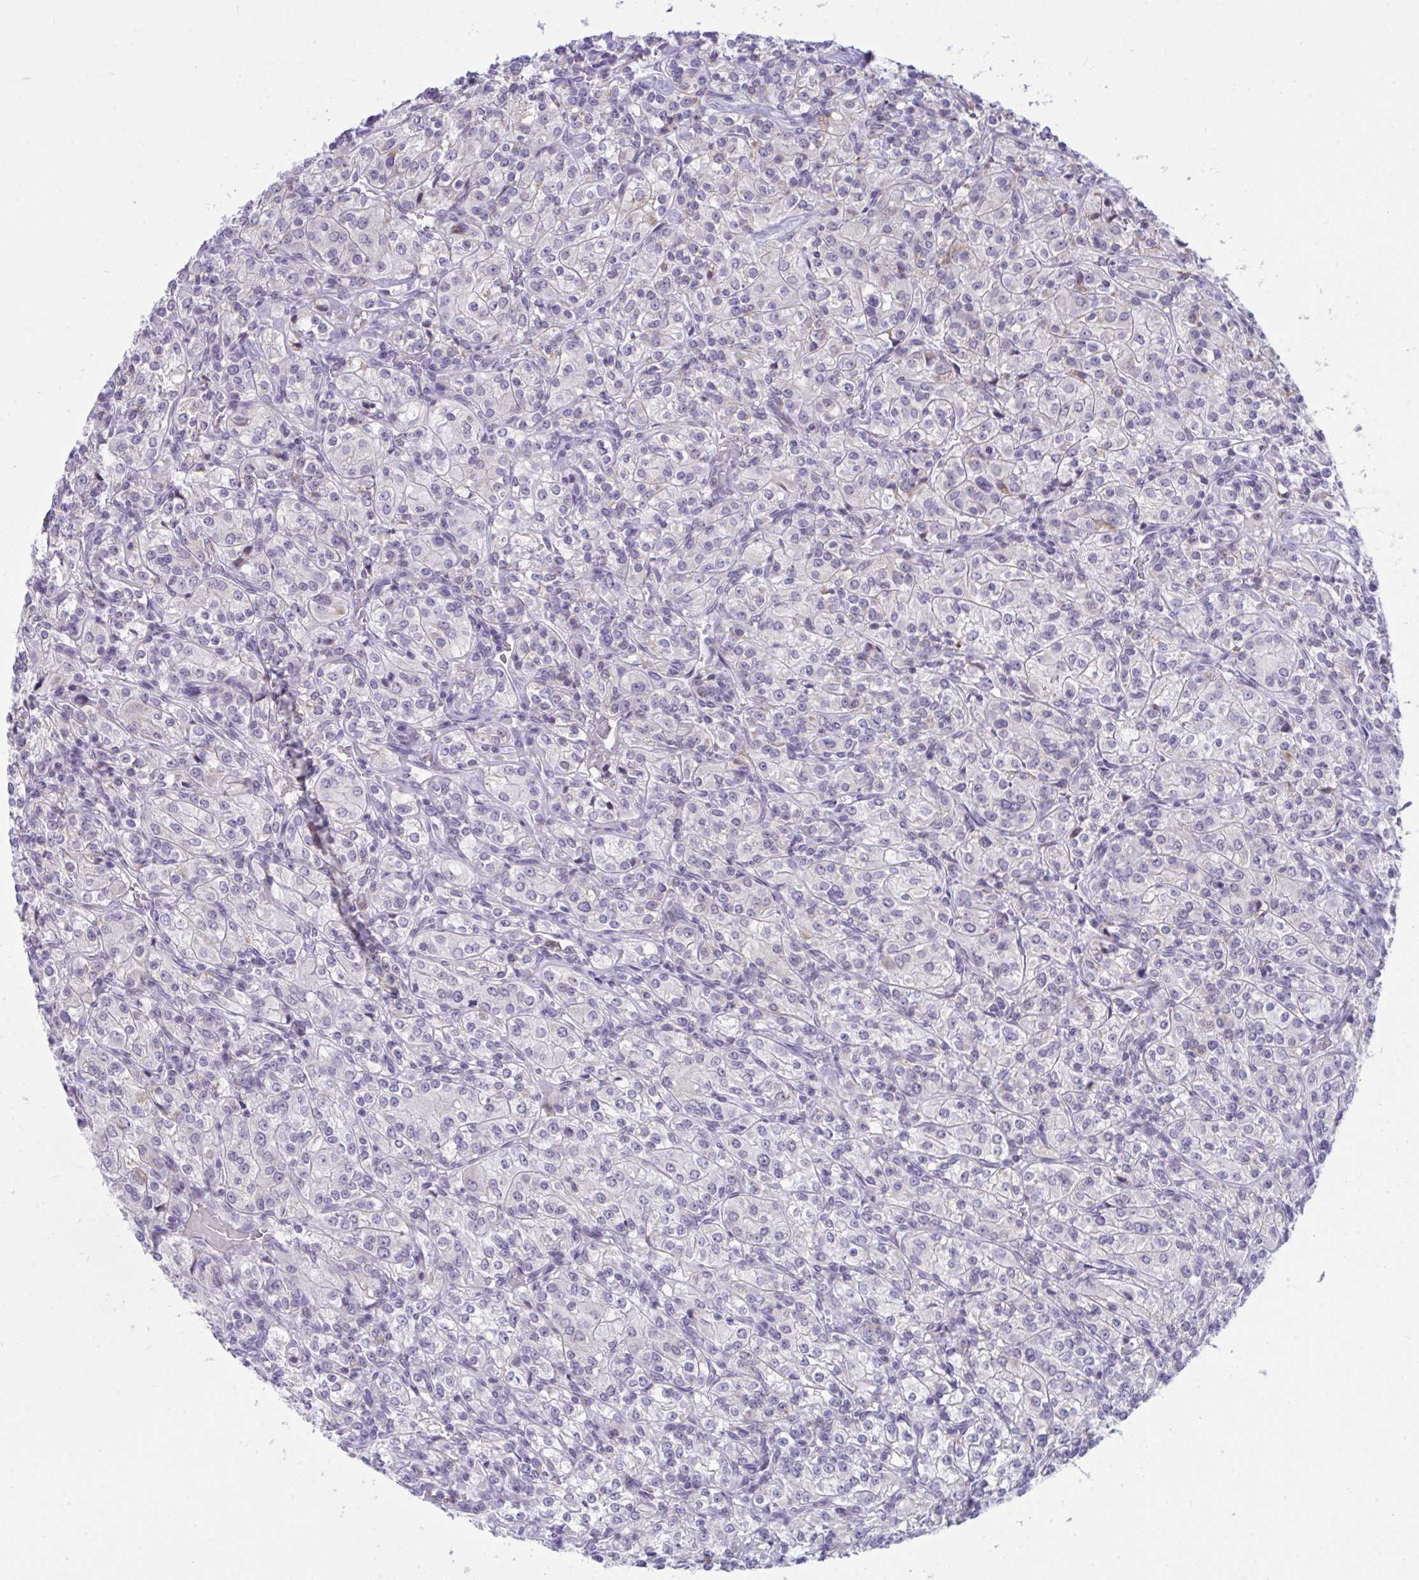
{"staining": {"intensity": "moderate", "quantity": "<25%", "location": "cytoplasmic/membranous"}, "tissue": "renal cancer", "cell_type": "Tumor cells", "image_type": "cancer", "snomed": [{"axis": "morphology", "description": "Adenocarcinoma, NOS"}, {"axis": "topography", "description": "Kidney"}], "caption": "Immunohistochemistry staining of renal cancer, which exhibits low levels of moderate cytoplasmic/membranous expression in approximately <25% of tumor cells indicating moderate cytoplasmic/membranous protein expression. The staining was performed using DAB (brown) for protein detection and nuclei were counterstained in hematoxylin (blue).", "gene": "PLA2G12B", "patient": {"sex": "male", "age": 77}}